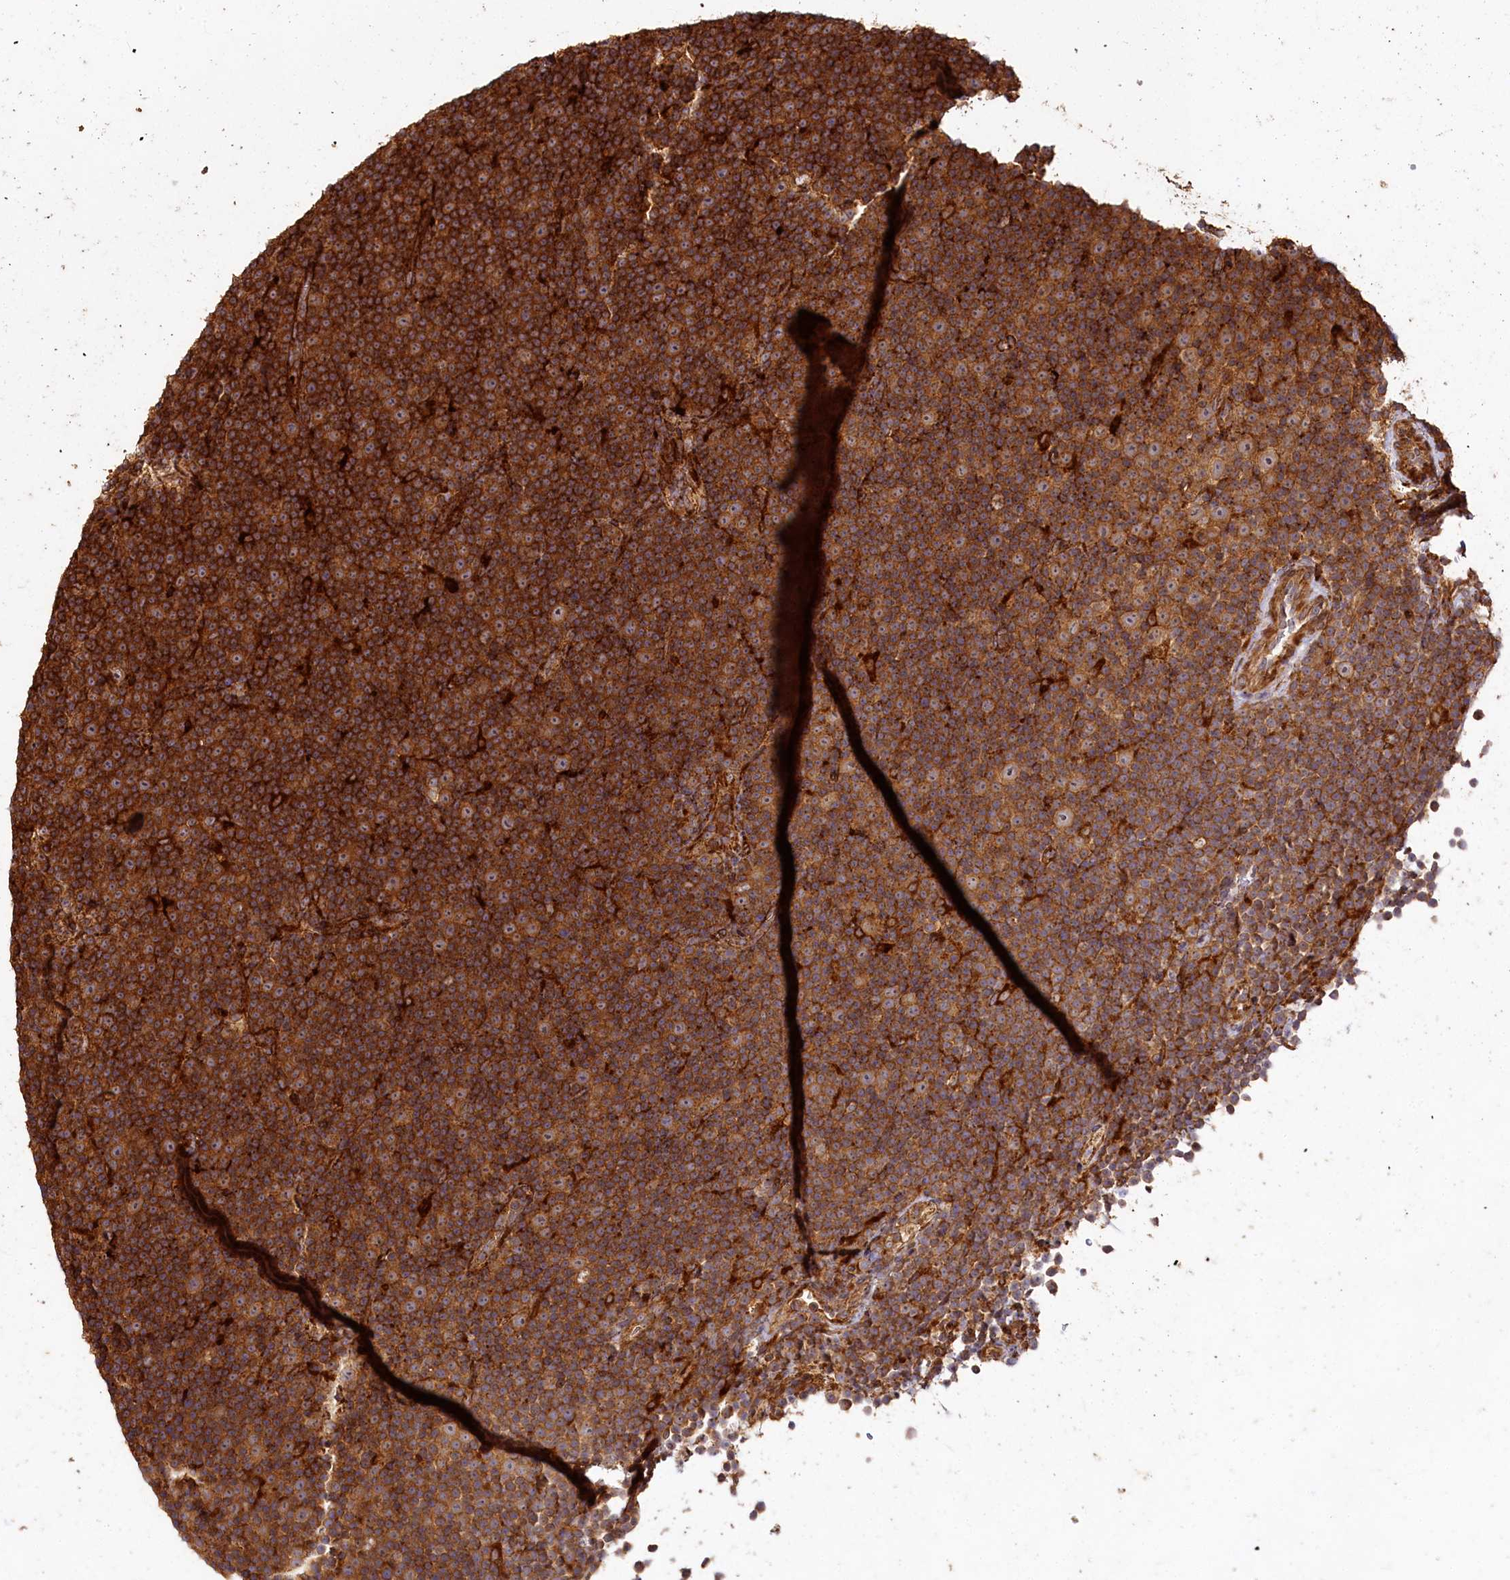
{"staining": {"intensity": "moderate", "quantity": ">75%", "location": "cytoplasmic/membranous"}, "tissue": "lymphoma", "cell_type": "Tumor cells", "image_type": "cancer", "snomed": [{"axis": "morphology", "description": "Malignant lymphoma, non-Hodgkin's type, Low grade"}, {"axis": "topography", "description": "Lymph node"}], "caption": "Immunohistochemical staining of human lymphoma exhibits medium levels of moderate cytoplasmic/membranous expression in about >75% of tumor cells. The protein of interest is stained brown, and the nuclei are stained in blue (DAB IHC with brightfield microscopy, high magnification).", "gene": "WDR73", "patient": {"sex": "female", "age": 67}}